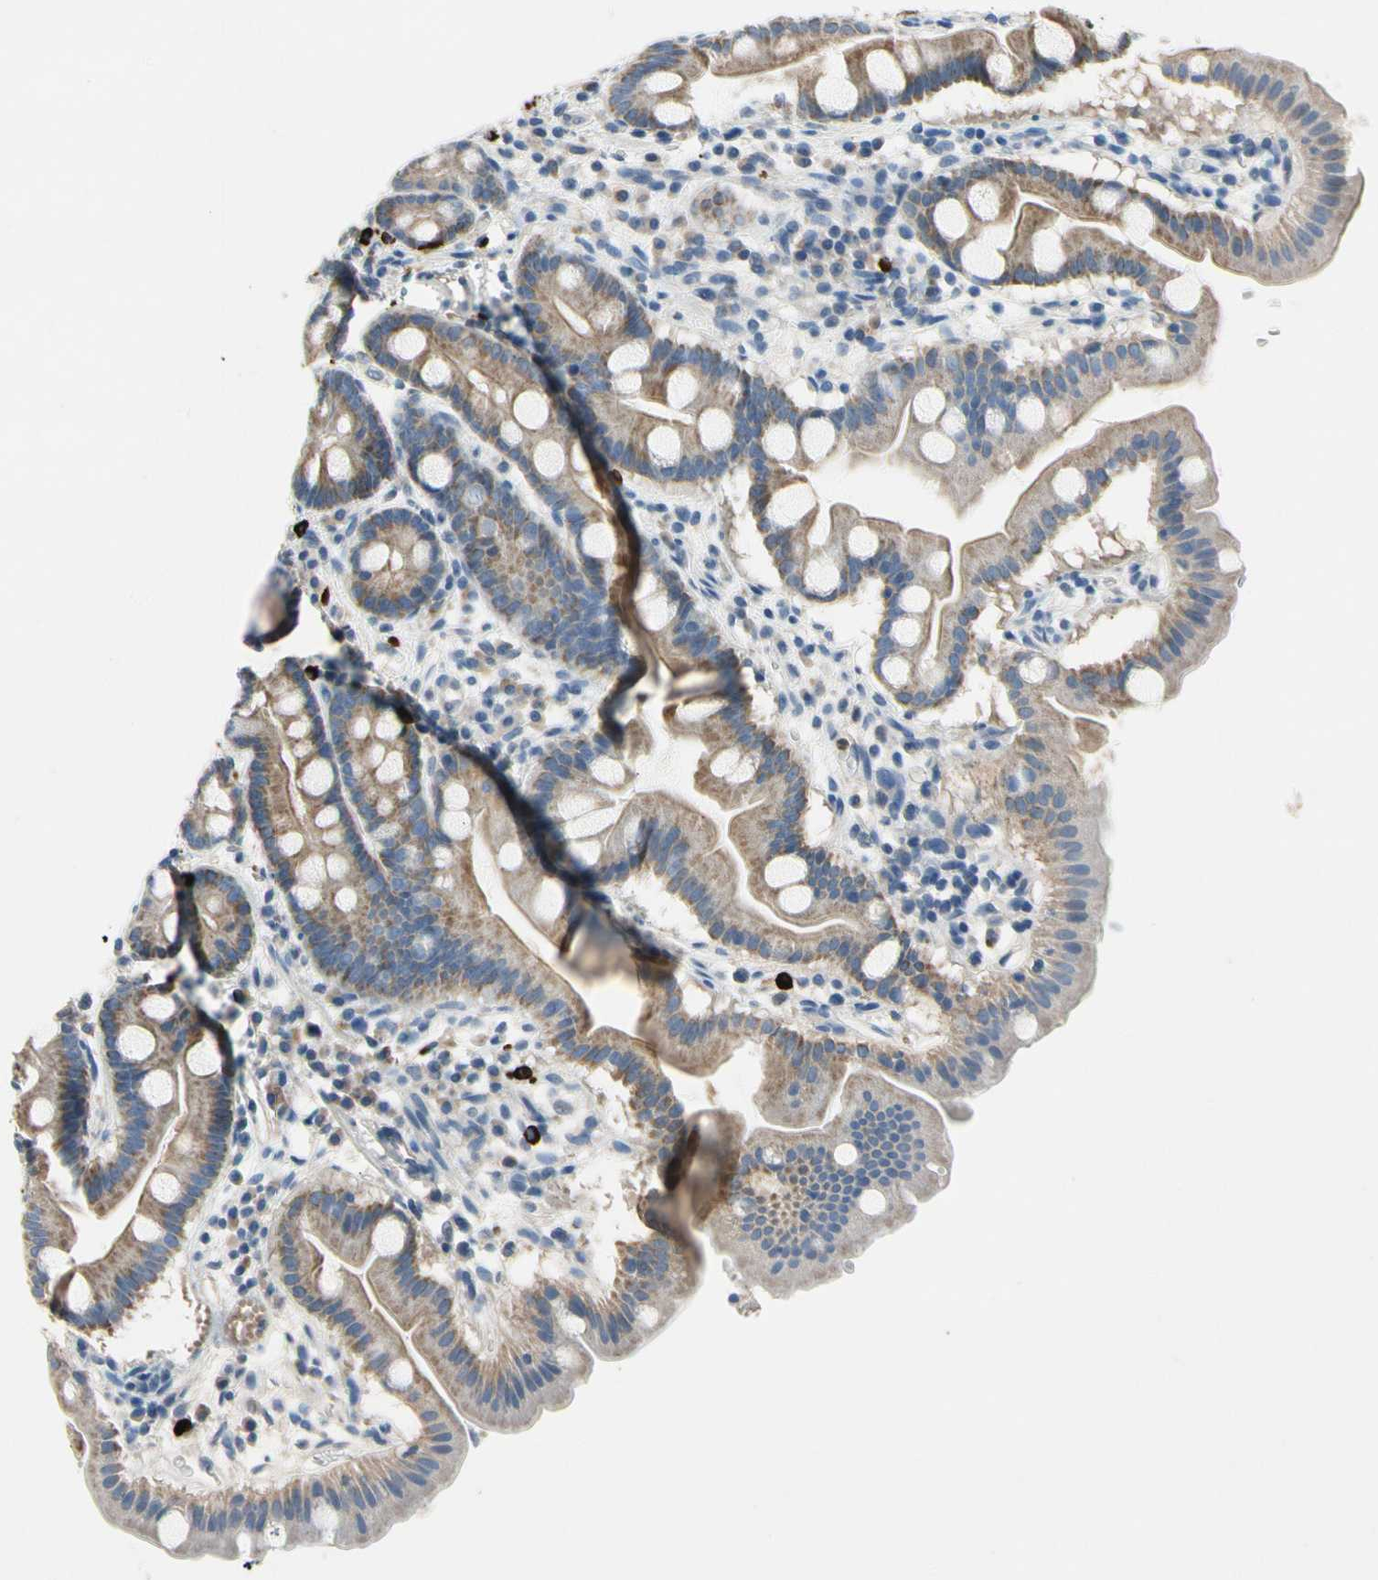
{"staining": {"intensity": "moderate", "quantity": ">75%", "location": "cytoplasmic/membranous"}, "tissue": "duodenum", "cell_type": "Glandular cells", "image_type": "normal", "snomed": [{"axis": "morphology", "description": "Normal tissue, NOS"}, {"axis": "topography", "description": "Duodenum"}], "caption": "Immunohistochemistry of benign duodenum displays medium levels of moderate cytoplasmic/membranous expression in about >75% of glandular cells.", "gene": "CPA3", "patient": {"sex": "male", "age": 50}}